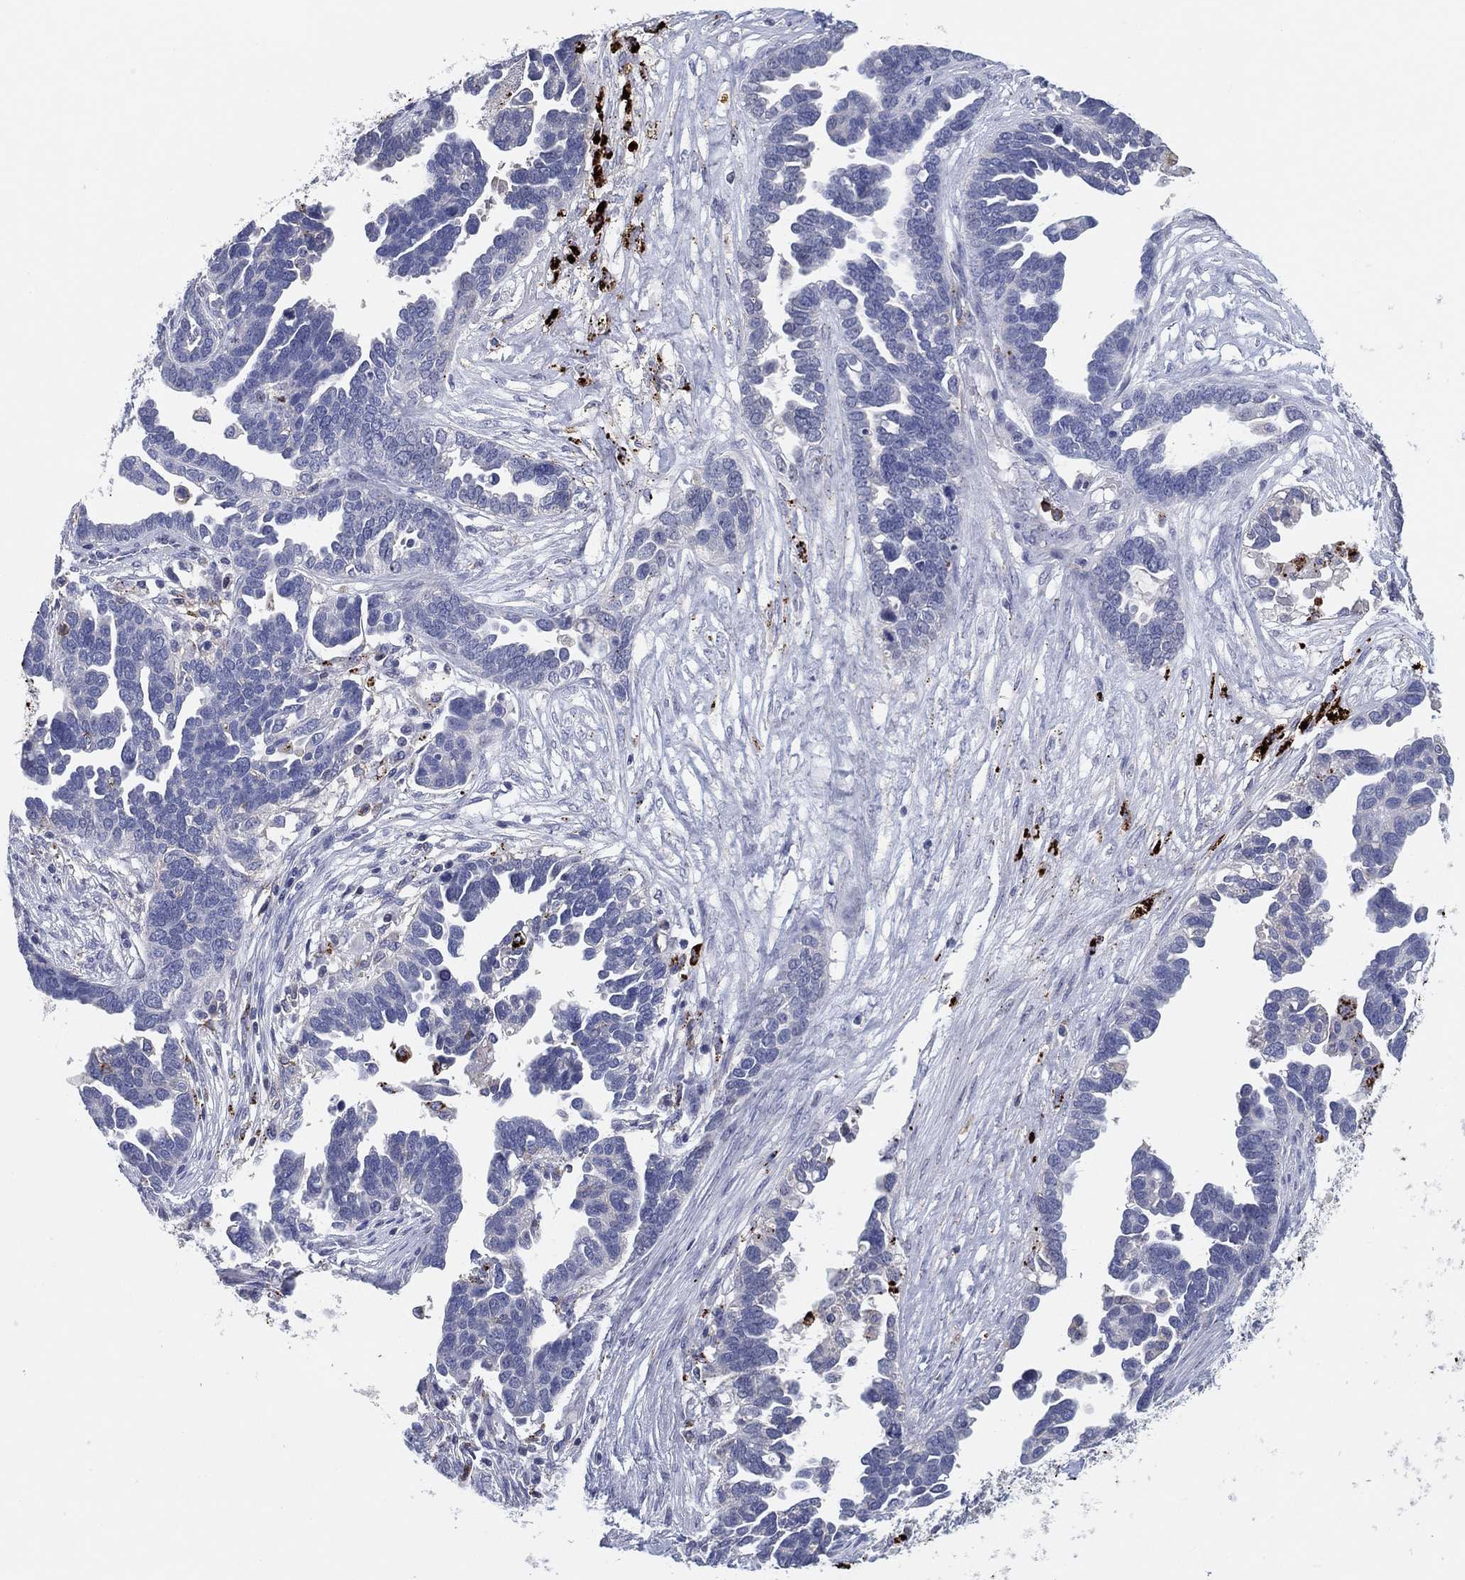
{"staining": {"intensity": "negative", "quantity": "none", "location": "none"}, "tissue": "ovarian cancer", "cell_type": "Tumor cells", "image_type": "cancer", "snomed": [{"axis": "morphology", "description": "Cystadenocarcinoma, serous, NOS"}, {"axis": "topography", "description": "Ovary"}], "caption": "Human ovarian serous cystadenocarcinoma stained for a protein using immunohistochemistry (IHC) shows no expression in tumor cells.", "gene": "PLAC8", "patient": {"sex": "female", "age": 54}}